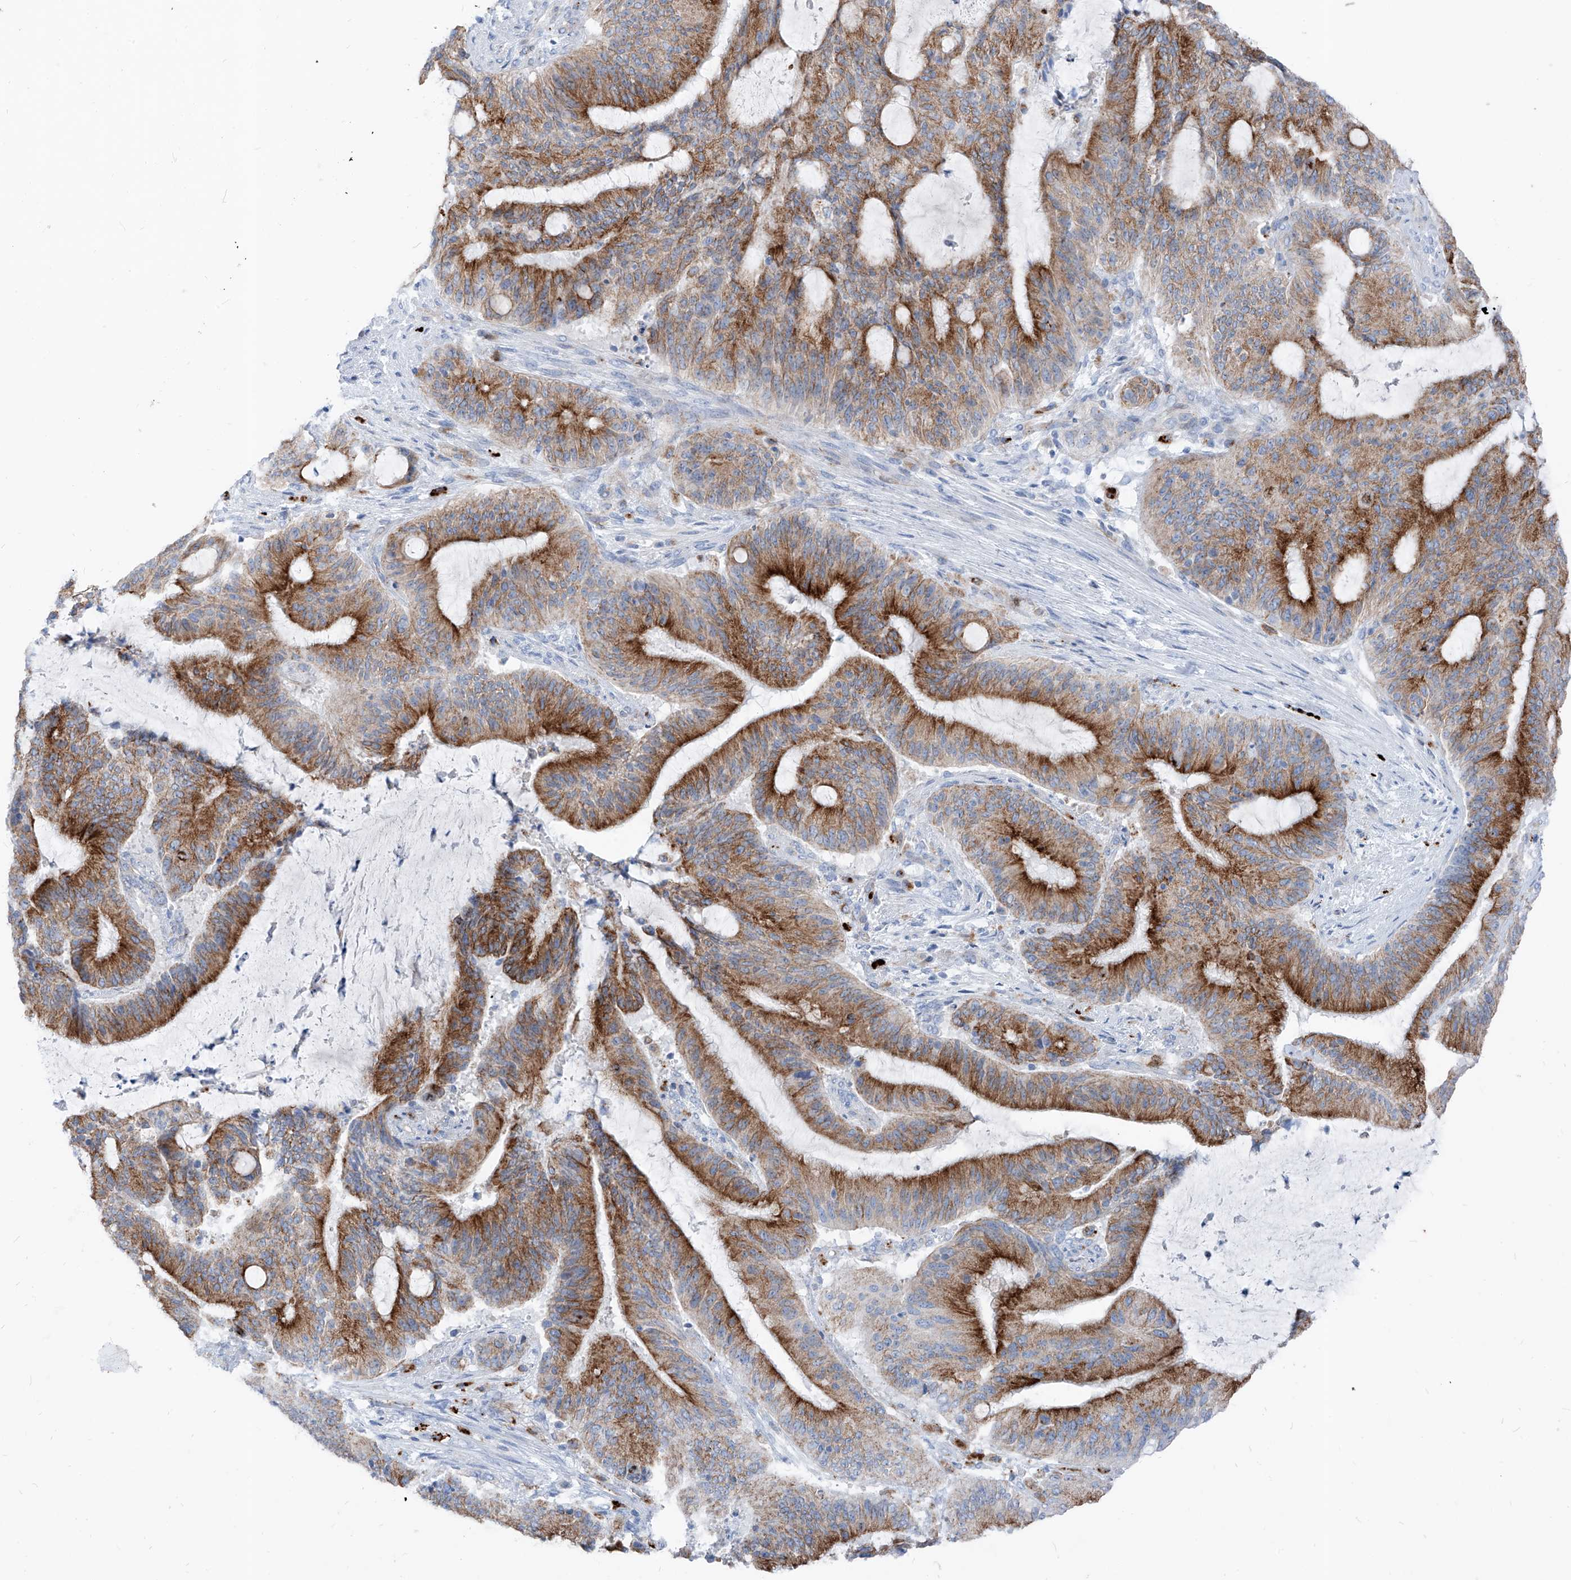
{"staining": {"intensity": "moderate", "quantity": ">75%", "location": "cytoplasmic/membranous"}, "tissue": "liver cancer", "cell_type": "Tumor cells", "image_type": "cancer", "snomed": [{"axis": "morphology", "description": "Normal tissue, NOS"}, {"axis": "morphology", "description": "Cholangiocarcinoma"}, {"axis": "topography", "description": "Liver"}, {"axis": "topography", "description": "Peripheral nerve tissue"}], "caption": "Tumor cells display medium levels of moderate cytoplasmic/membranous positivity in approximately >75% of cells in human liver cancer (cholangiocarcinoma).", "gene": "GPR137C", "patient": {"sex": "female", "age": 73}}